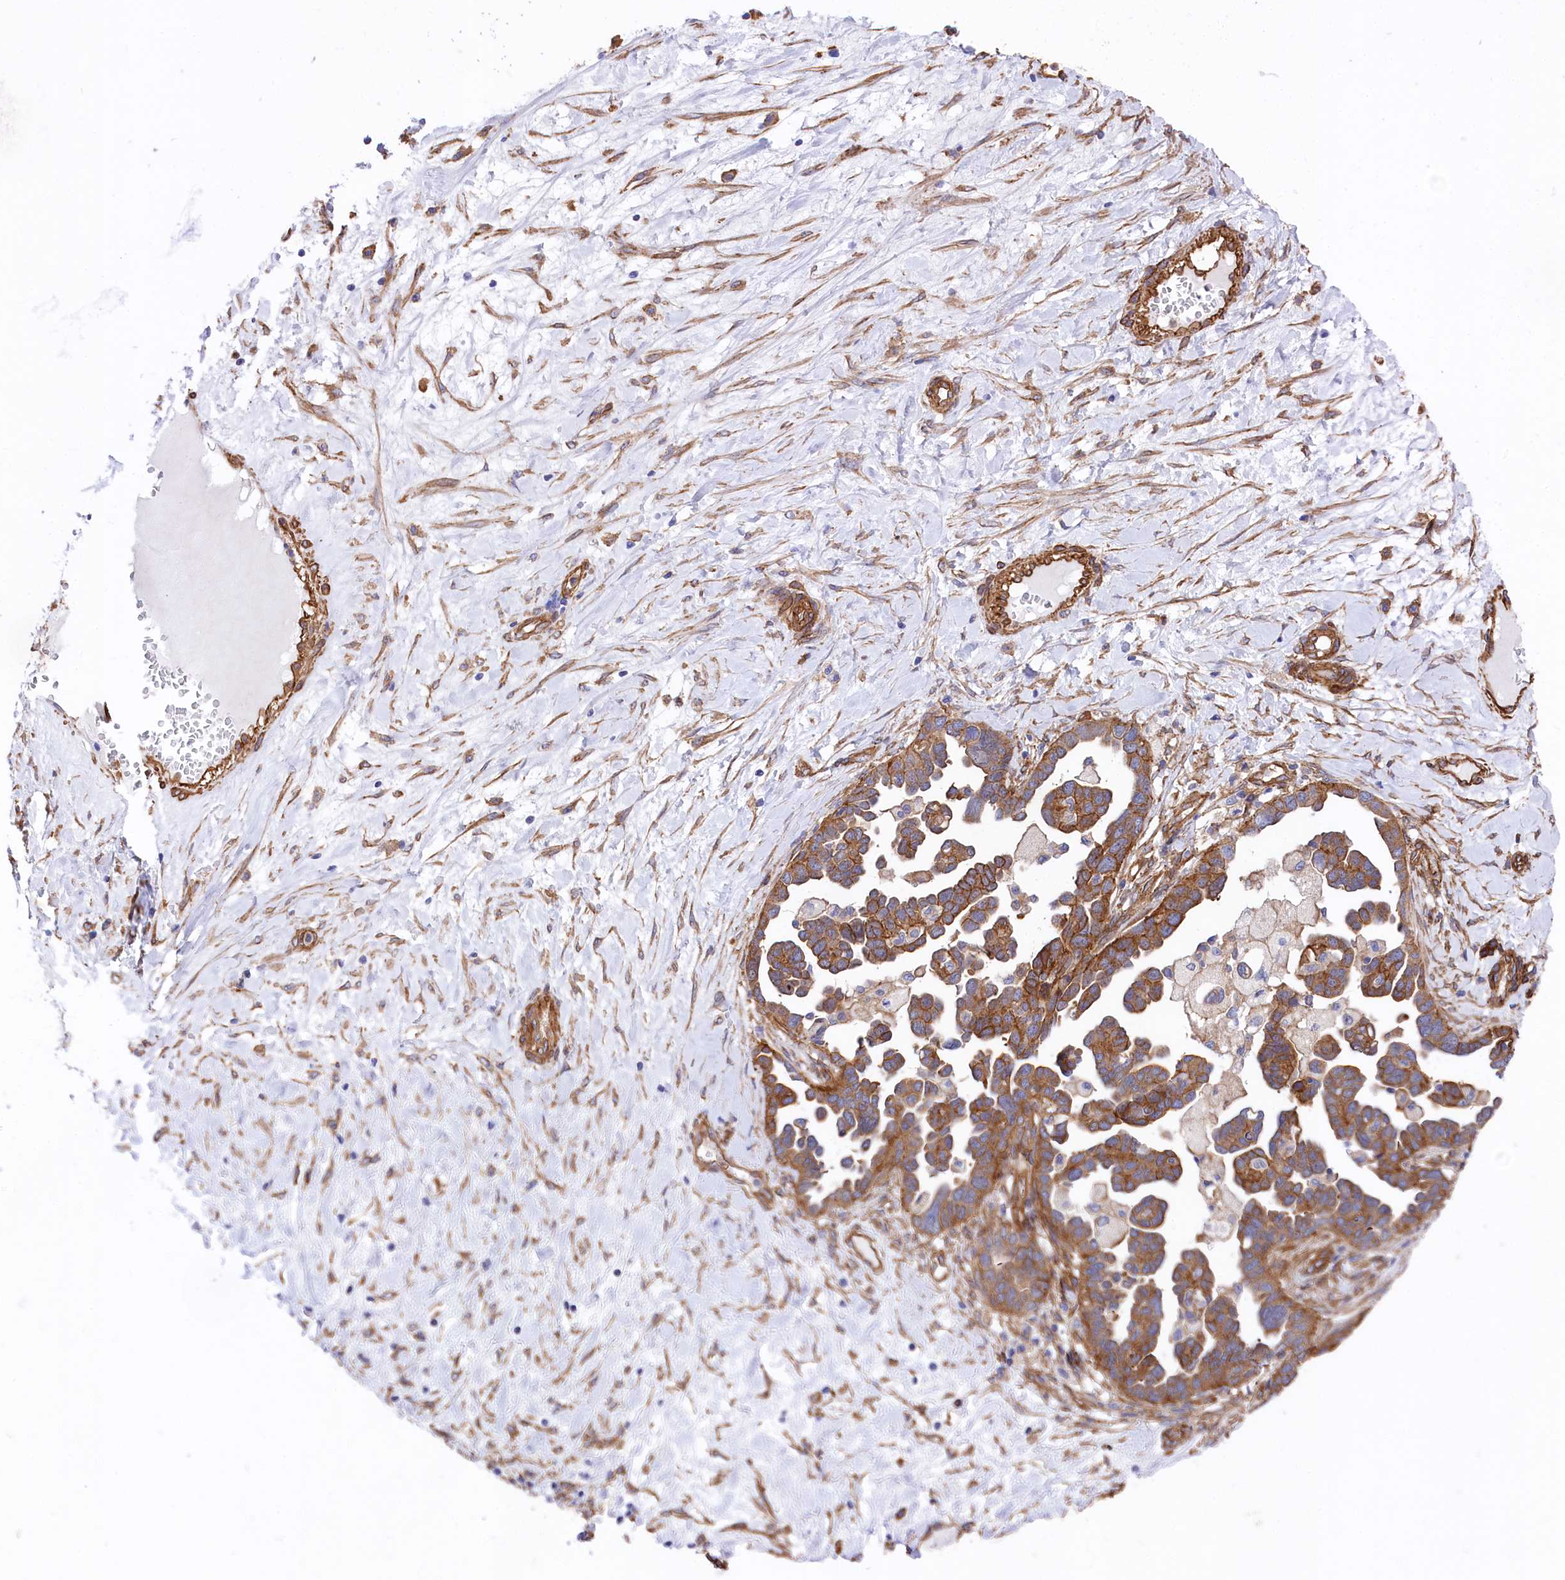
{"staining": {"intensity": "moderate", "quantity": ">75%", "location": "cytoplasmic/membranous"}, "tissue": "ovarian cancer", "cell_type": "Tumor cells", "image_type": "cancer", "snomed": [{"axis": "morphology", "description": "Cystadenocarcinoma, serous, NOS"}, {"axis": "topography", "description": "Ovary"}], "caption": "IHC image of neoplastic tissue: human ovarian cancer stained using immunohistochemistry (IHC) demonstrates medium levels of moderate protein expression localized specifically in the cytoplasmic/membranous of tumor cells, appearing as a cytoplasmic/membranous brown color.", "gene": "TNKS1BP1", "patient": {"sex": "female", "age": 54}}